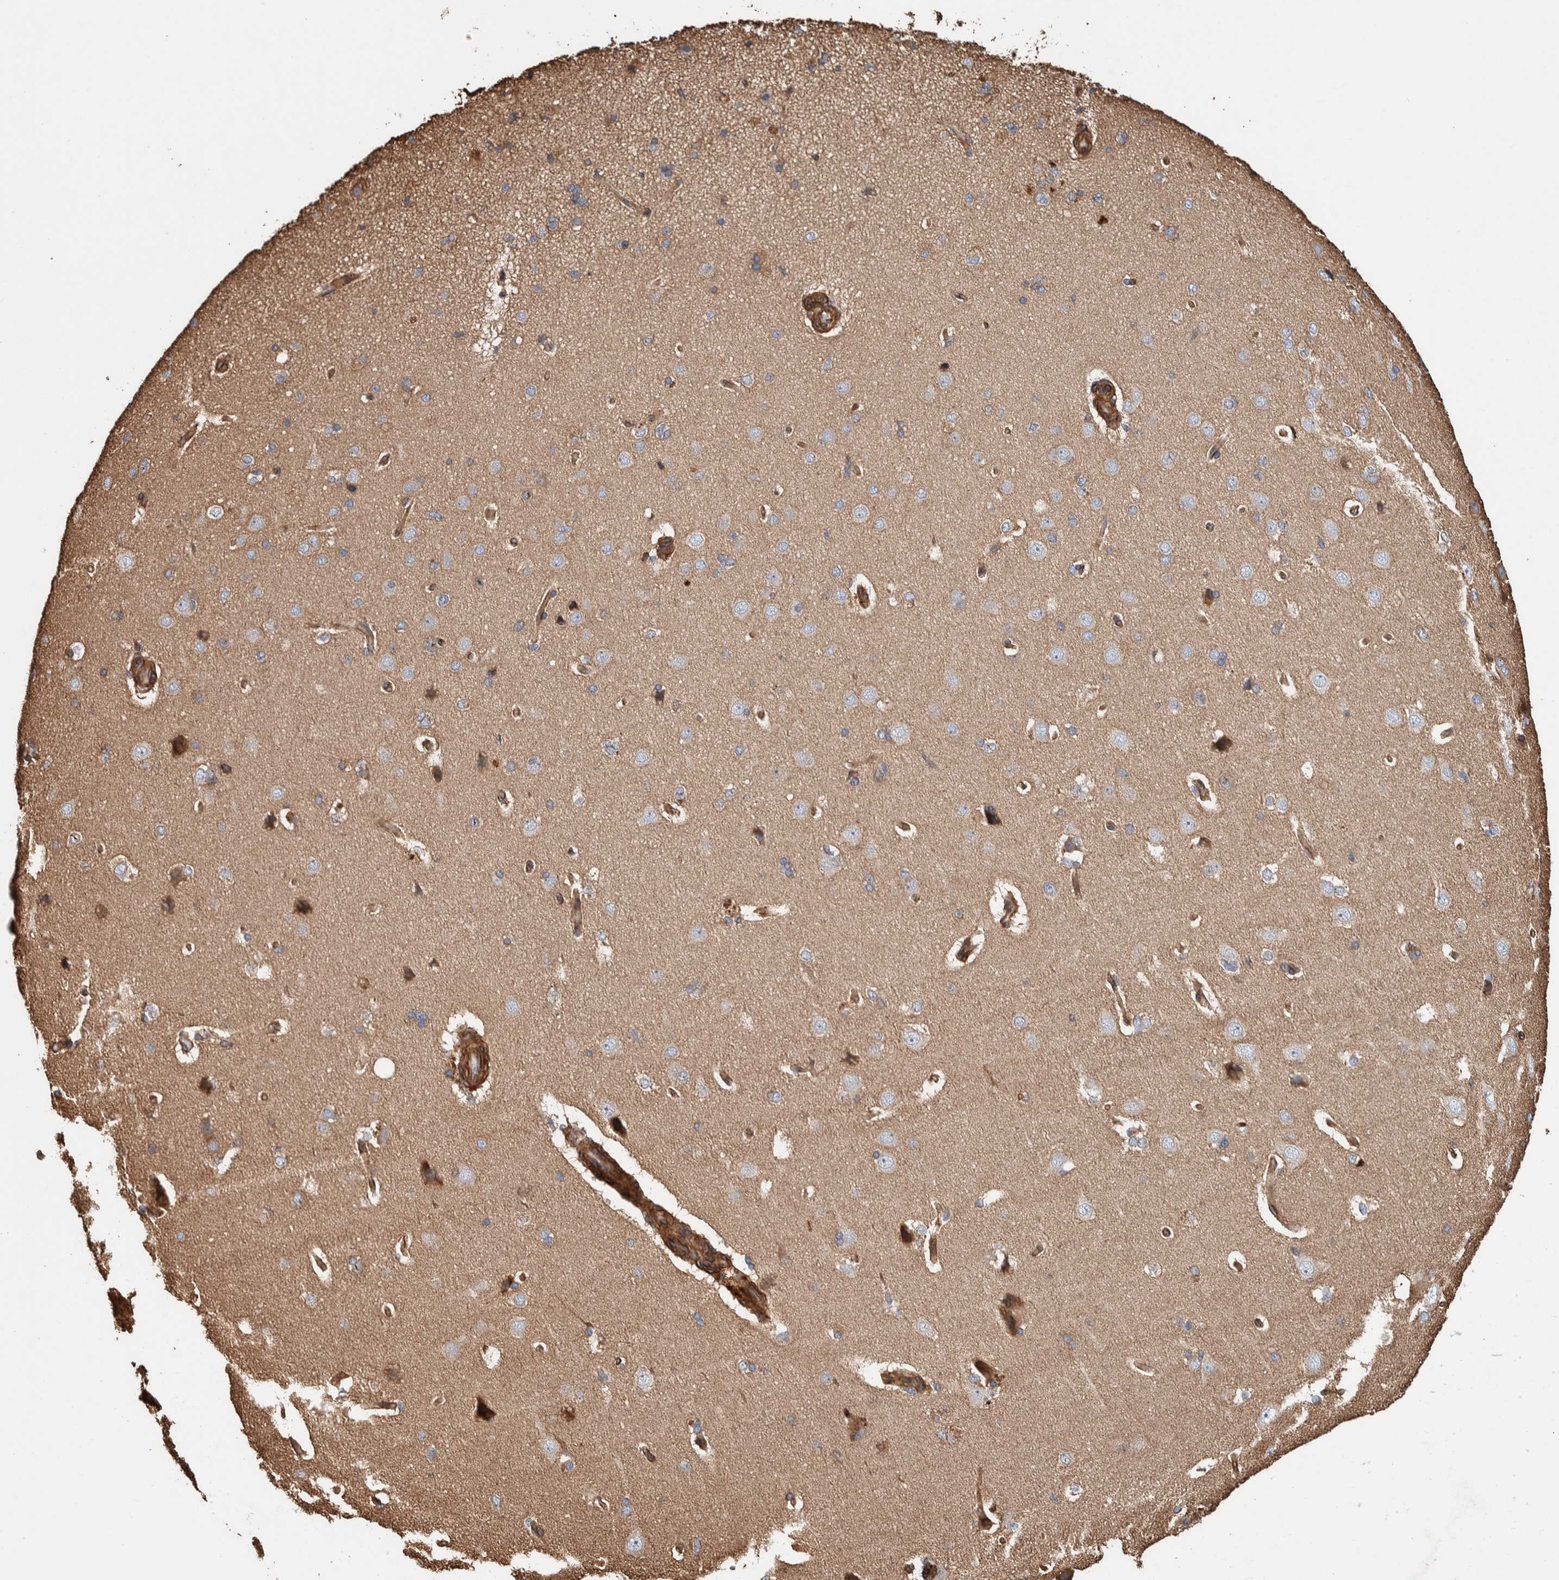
{"staining": {"intensity": "strong", "quantity": ">75%", "location": "cytoplasmic/membranous"}, "tissue": "cerebral cortex", "cell_type": "Endothelial cells", "image_type": "normal", "snomed": [{"axis": "morphology", "description": "Normal tissue, NOS"}, {"axis": "topography", "description": "Cerebral cortex"}], "caption": "Cerebral cortex stained with DAB (3,3'-diaminobenzidine) IHC shows high levels of strong cytoplasmic/membranous expression in approximately >75% of endothelial cells.", "gene": "PKD1L1", "patient": {"sex": "male", "age": 62}}